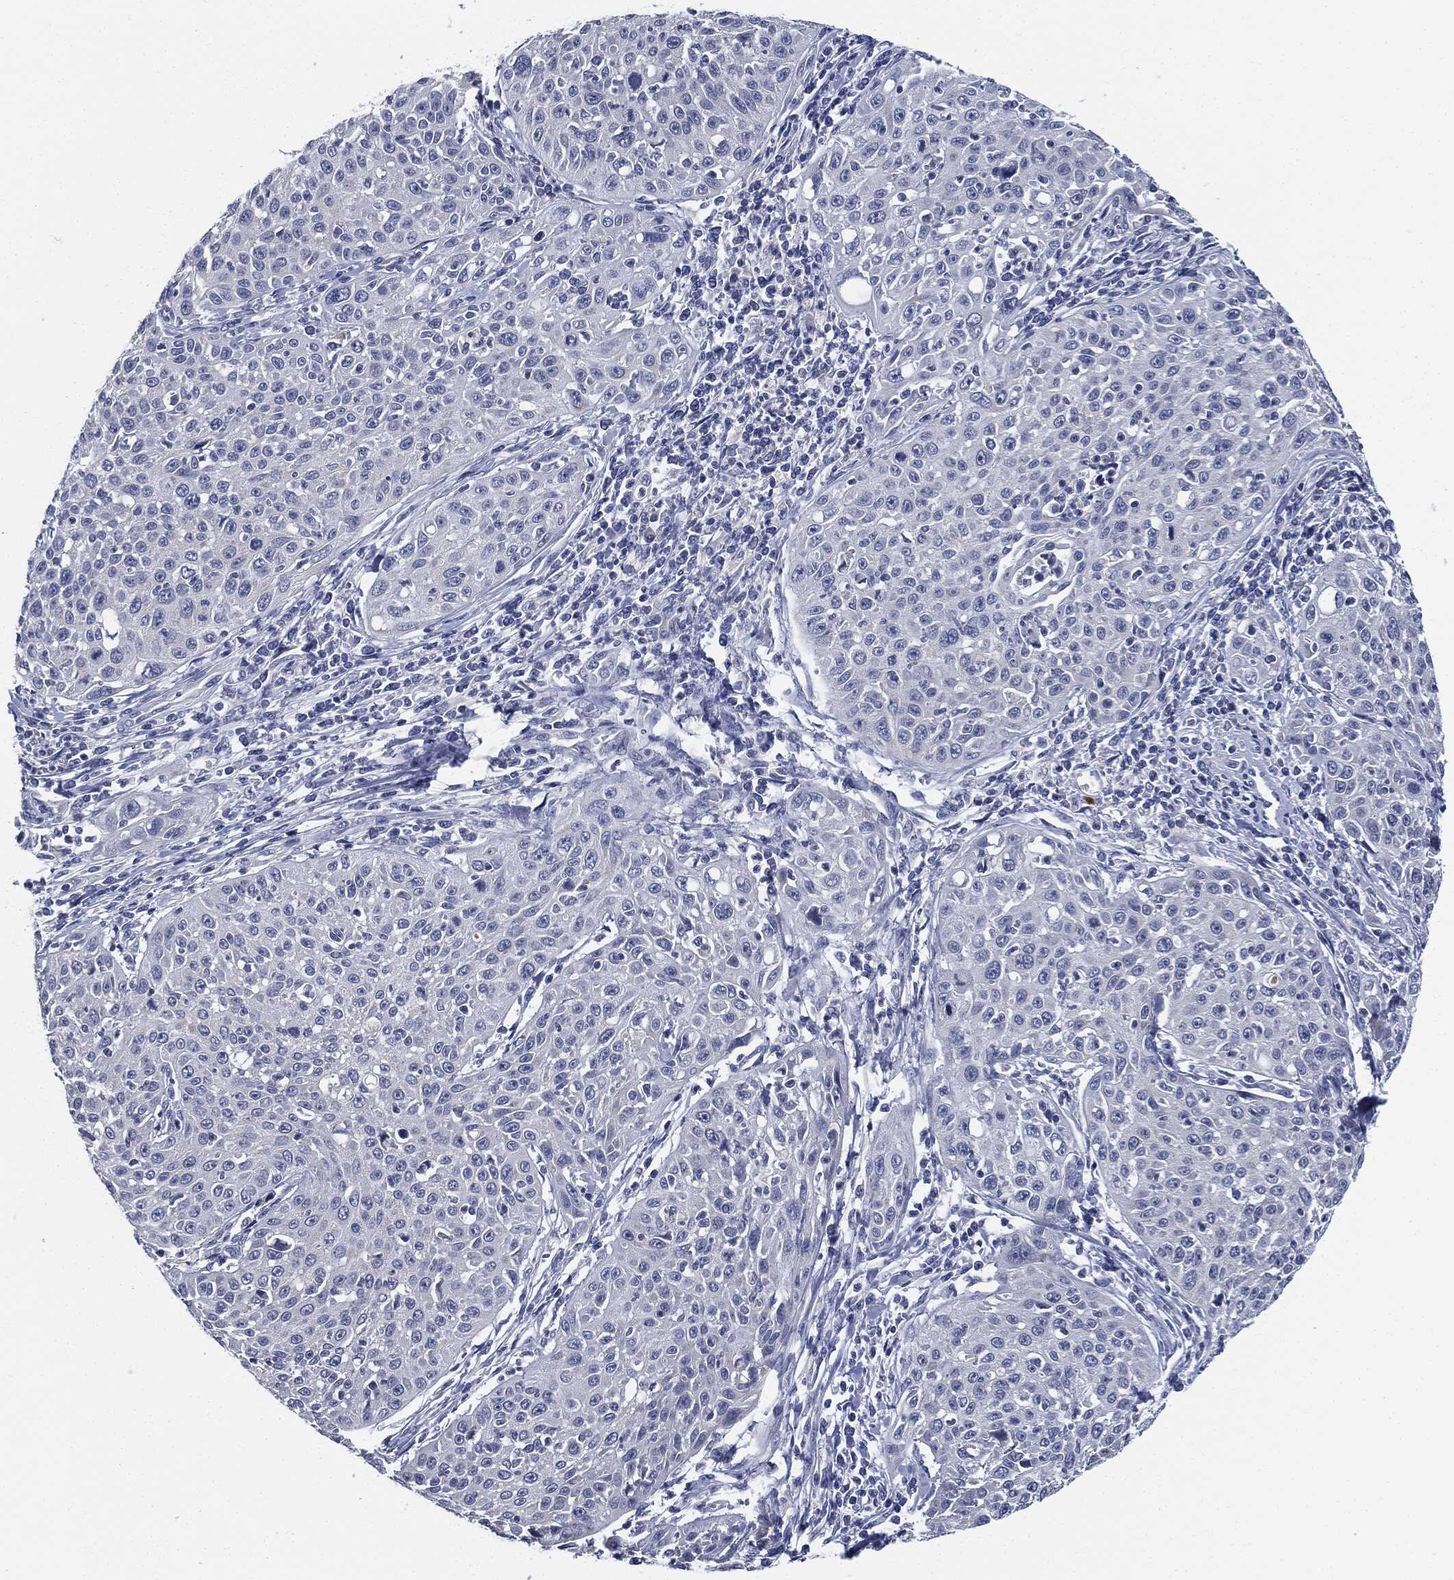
{"staining": {"intensity": "negative", "quantity": "none", "location": "none"}, "tissue": "cervical cancer", "cell_type": "Tumor cells", "image_type": "cancer", "snomed": [{"axis": "morphology", "description": "Squamous cell carcinoma, NOS"}, {"axis": "topography", "description": "Cervix"}], "caption": "An immunohistochemistry micrograph of squamous cell carcinoma (cervical) is shown. There is no staining in tumor cells of squamous cell carcinoma (cervical).", "gene": "SIGLEC9", "patient": {"sex": "female", "age": 26}}